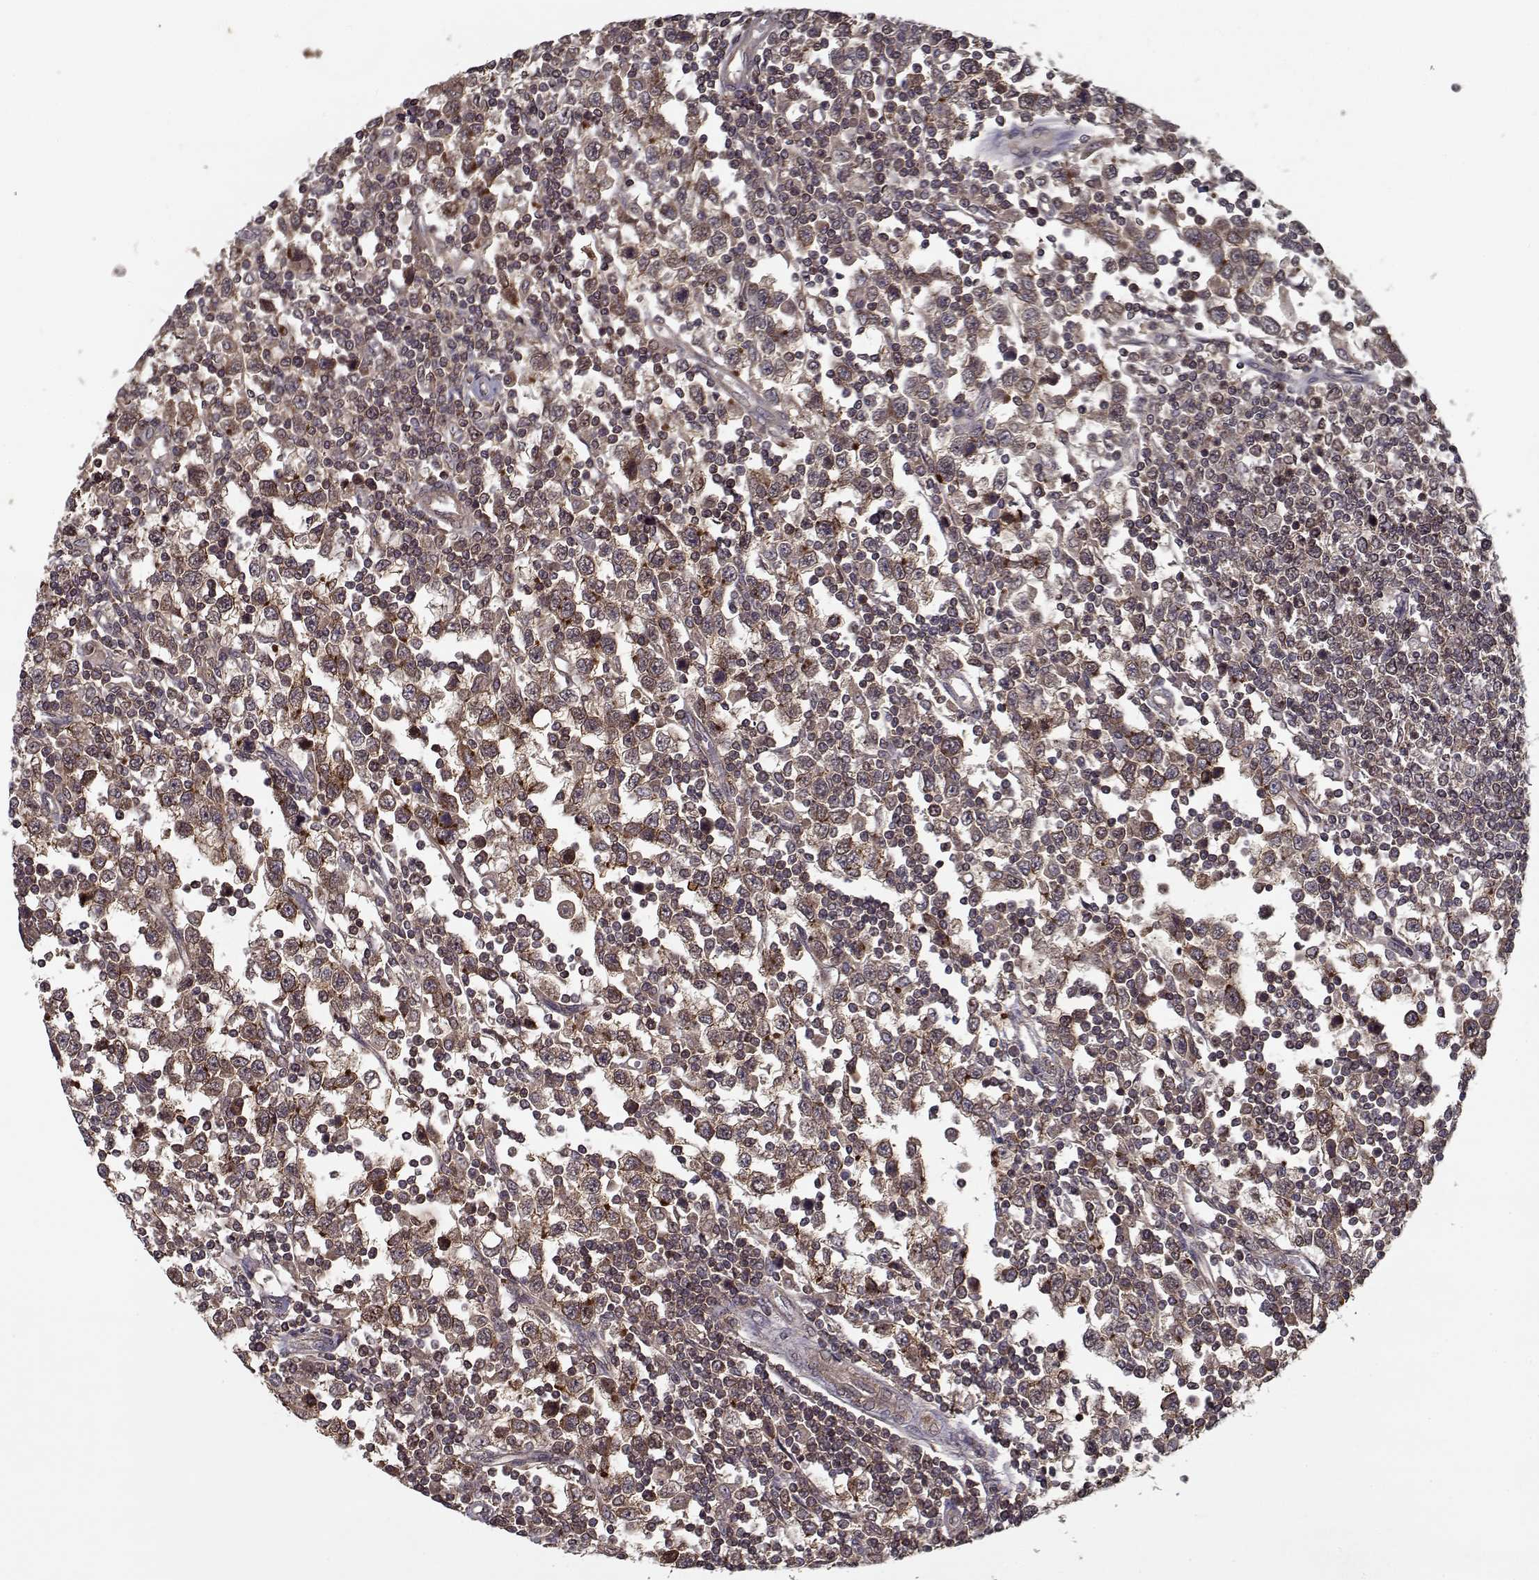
{"staining": {"intensity": "moderate", "quantity": "25%-75%", "location": "cytoplasmic/membranous"}, "tissue": "testis cancer", "cell_type": "Tumor cells", "image_type": "cancer", "snomed": [{"axis": "morphology", "description": "Seminoma, NOS"}, {"axis": "topography", "description": "Testis"}], "caption": "Tumor cells reveal moderate cytoplasmic/membranous expression in approximately 25%-75% of cells in testis seminoma. (Brightfield microscopy of DAB IHC at high magnification).", "gene": "PPP1R12A", "patient": {"sex": "male", "age": 34}}